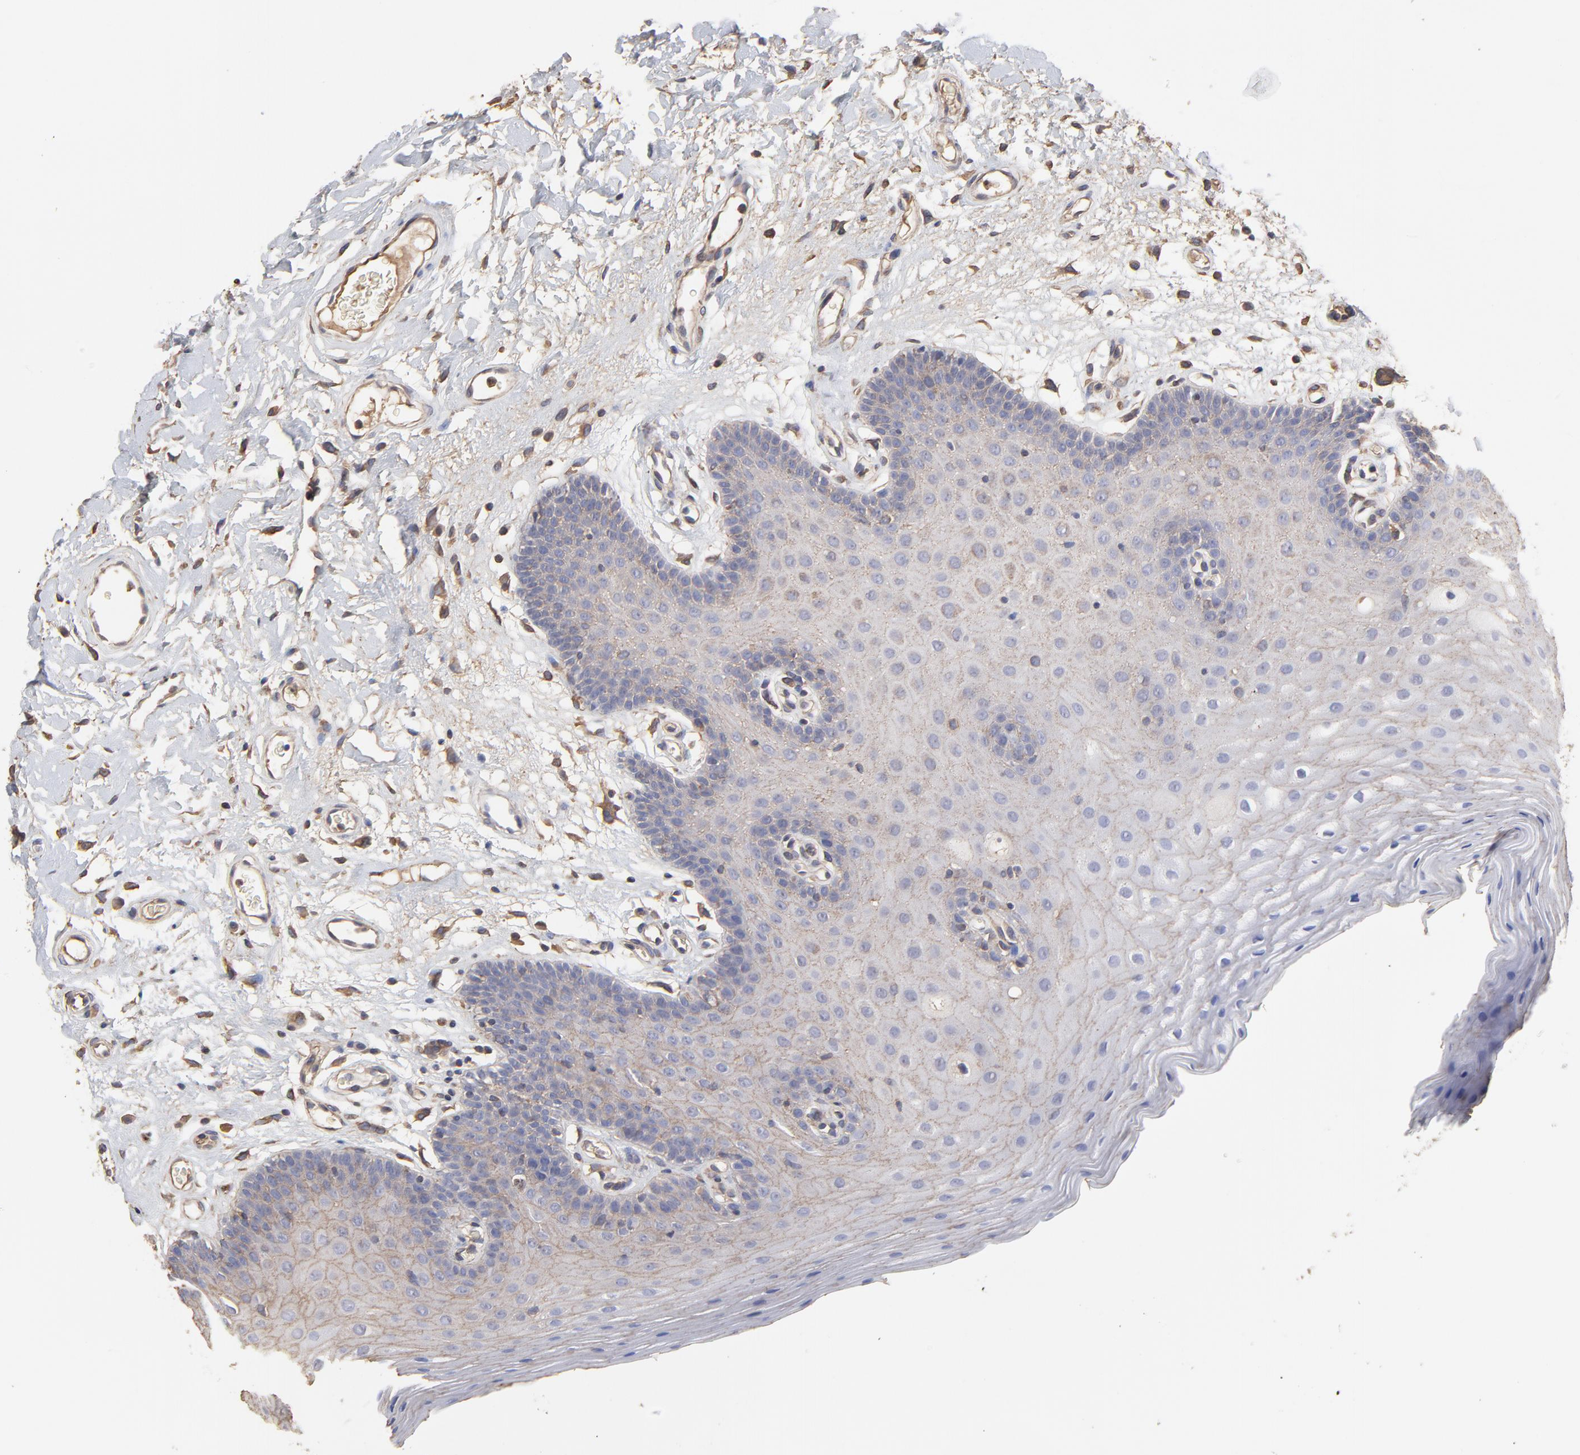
{"staining": {"intensity": "weak", "quantity": ">75%", "location": "cytoplasmic/membranous"}, "tissue": "oral mucosa", "cell_type": "Squamous epithelial cells", "image_type": "normal", "snomed": [{"axis": "morphology", "description": "Normal tissue, NOS"}, {"axis": "morphology", "description": "Squamous cell carcinoma, NOS"}, {"axis": "topography", "description": "Skeletal muscle"}, {"axis": "topography", "description": "Oral tissue"}, {"axis": "topography", "description": "Head-Neck"}], "caption": "The histopathology image exhibits a brown stain indicating the presence of a protein in the cytoplasmic/membranous of squamous epithelial cells in oral mucosa. (Stains: DAB in brown, nuclei in blue, Microscopy: brightfield microscopy at high magnification).", "gene": "LRCH2", "patient": {"sex": "male", "age": 71}}